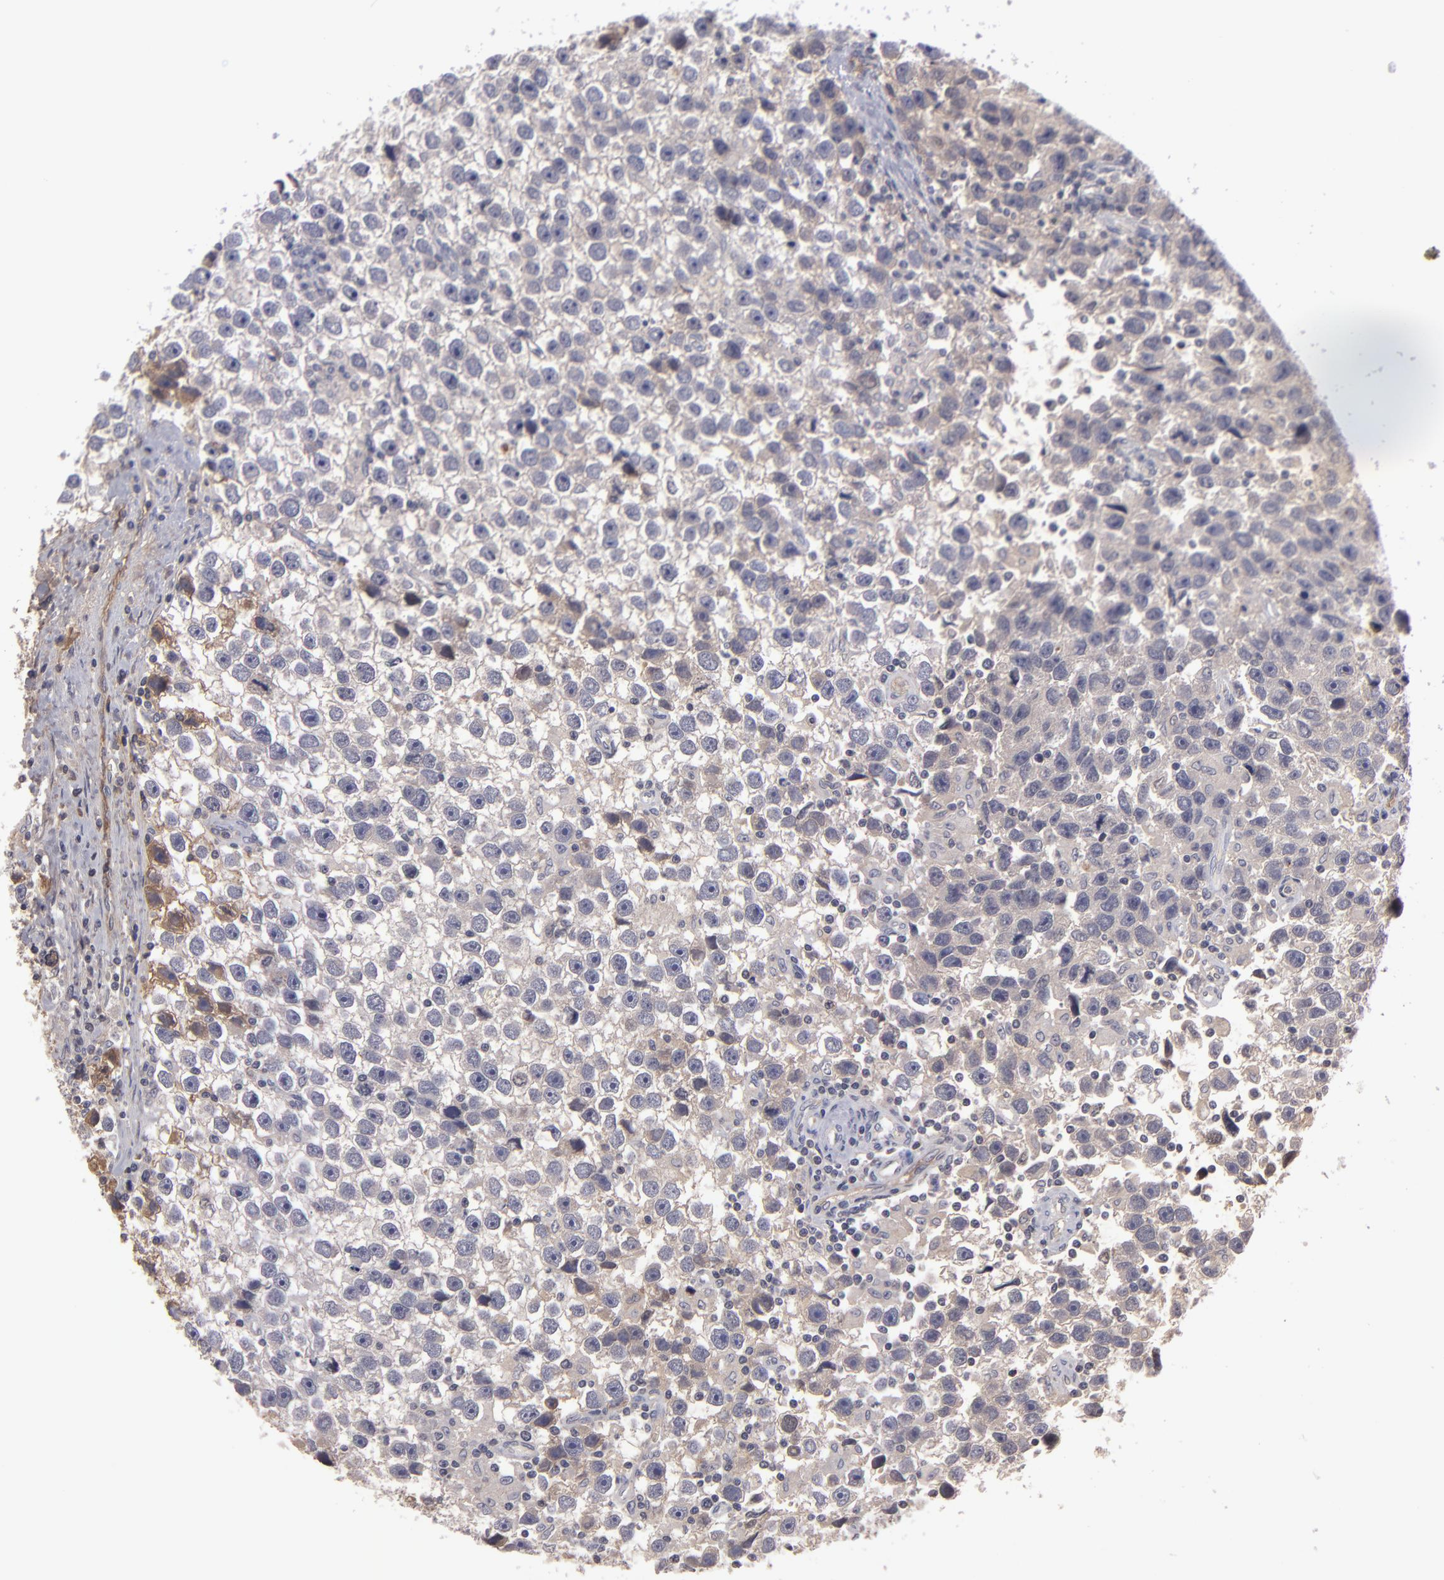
{"staining": {"intensity": "weak", "quantity": "<25%", "location": "cytoplasmic/membranous"}, "tissue": "testis cancer", "cell_type": "Tumor cells", "image_type": "cancer", "snomed": [{"axis": "morphology", "description": "Seminoma, NOS"}, {"axis": "topography", "description": "Testis"}], "caption": "The IHC histopathology image has no significant expression in tumor cells of seminoma (testis) tissue.", "gene": "ITIH4", "patient": {"sex": "male", "age": 43}}